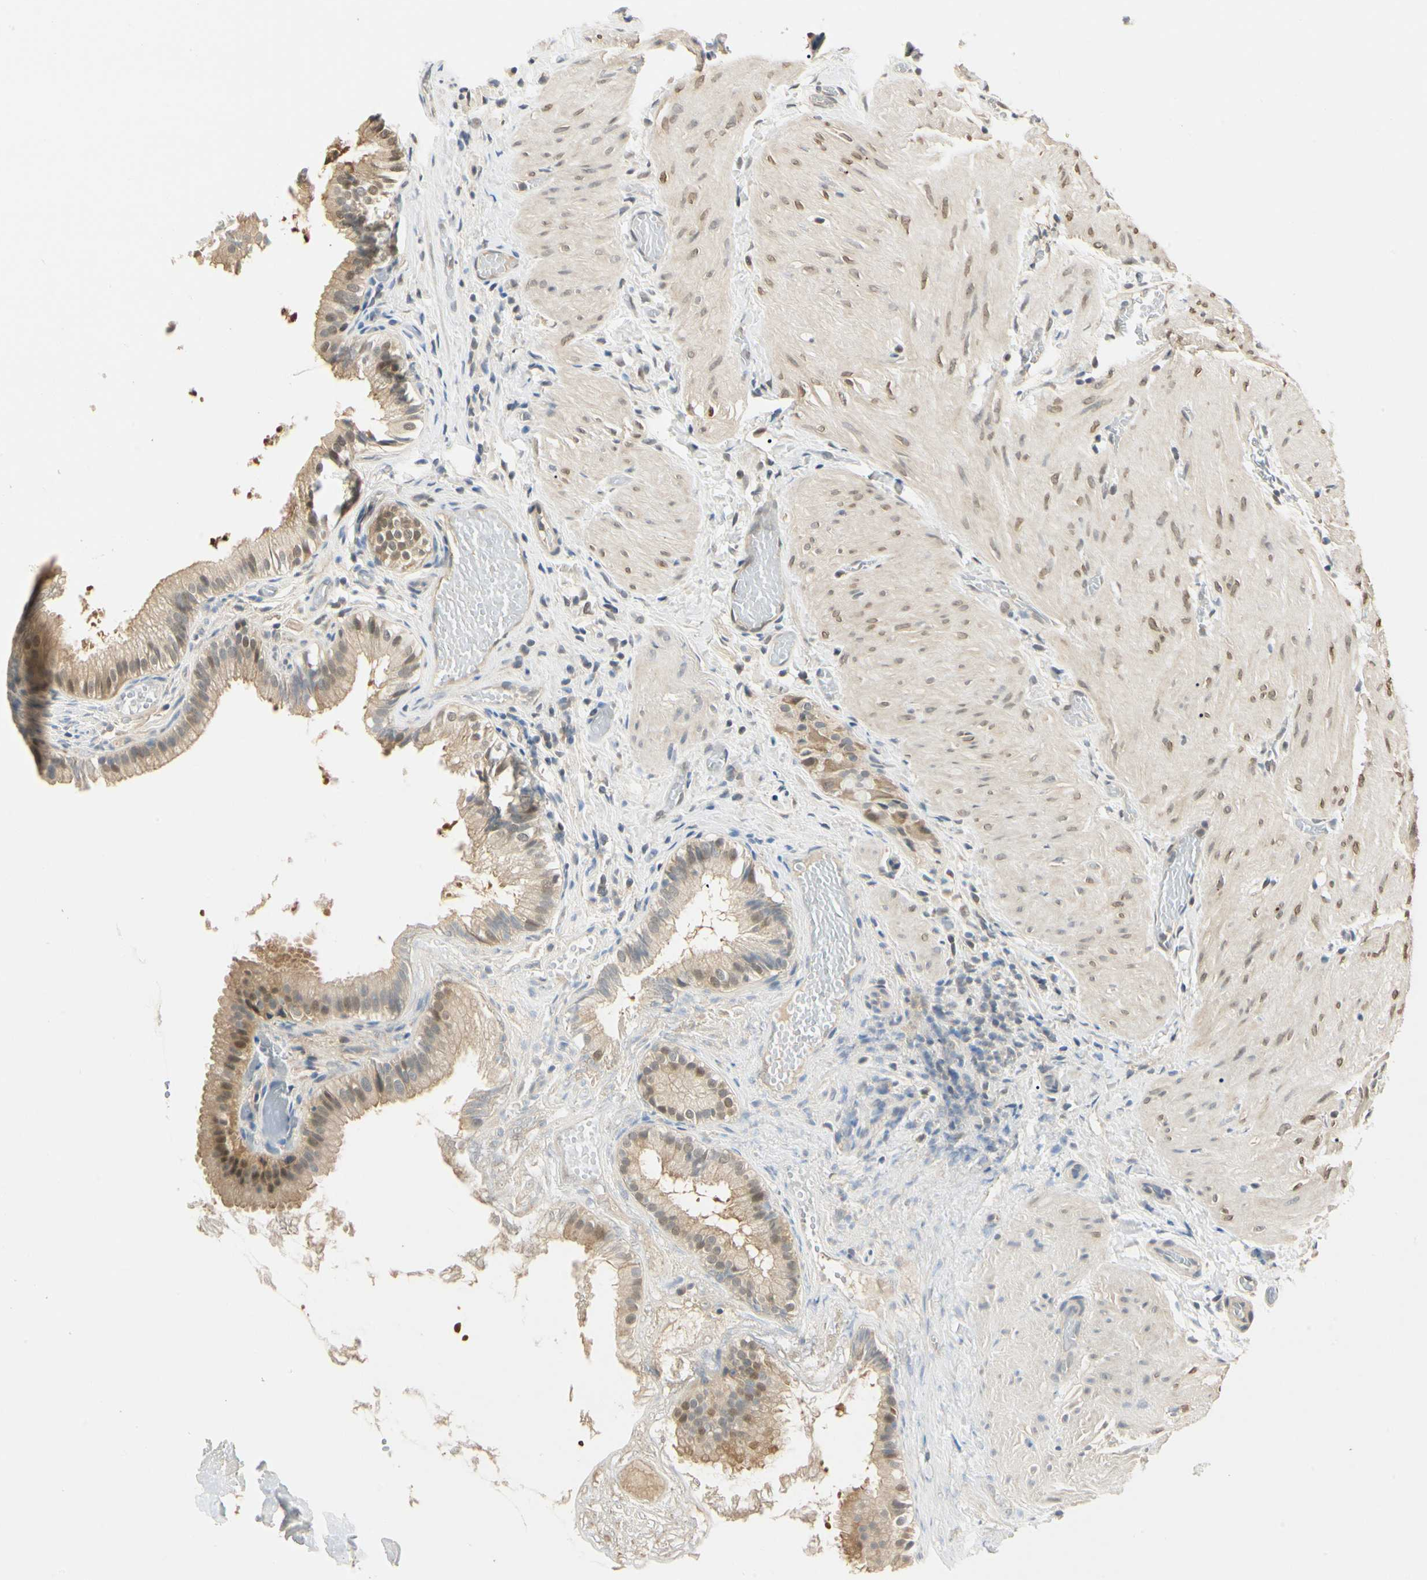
{"staining": {"intensity": "moderate", "quantity": ">75%", "location": "cytoplasmic/membranous,nuclear"}, "tissue": "gallbladder", "cell_type": "Glandular cells", "image_type": "normal", "snomed": [{"axis": "morphology", "description": "Normal tissue, NOS"}, {"axis": "topography", "description": "Gallbladder"}], "caption": "An immunohistochemistry image of unremarkable tissue is shown. Protein staining in brown shows moderate cytoplasmic/membranous,nuclear positivity in gallbladder within glandular cells.", "gene": "UBE2Z", "patient": {"sex": "female", "age": 26}}